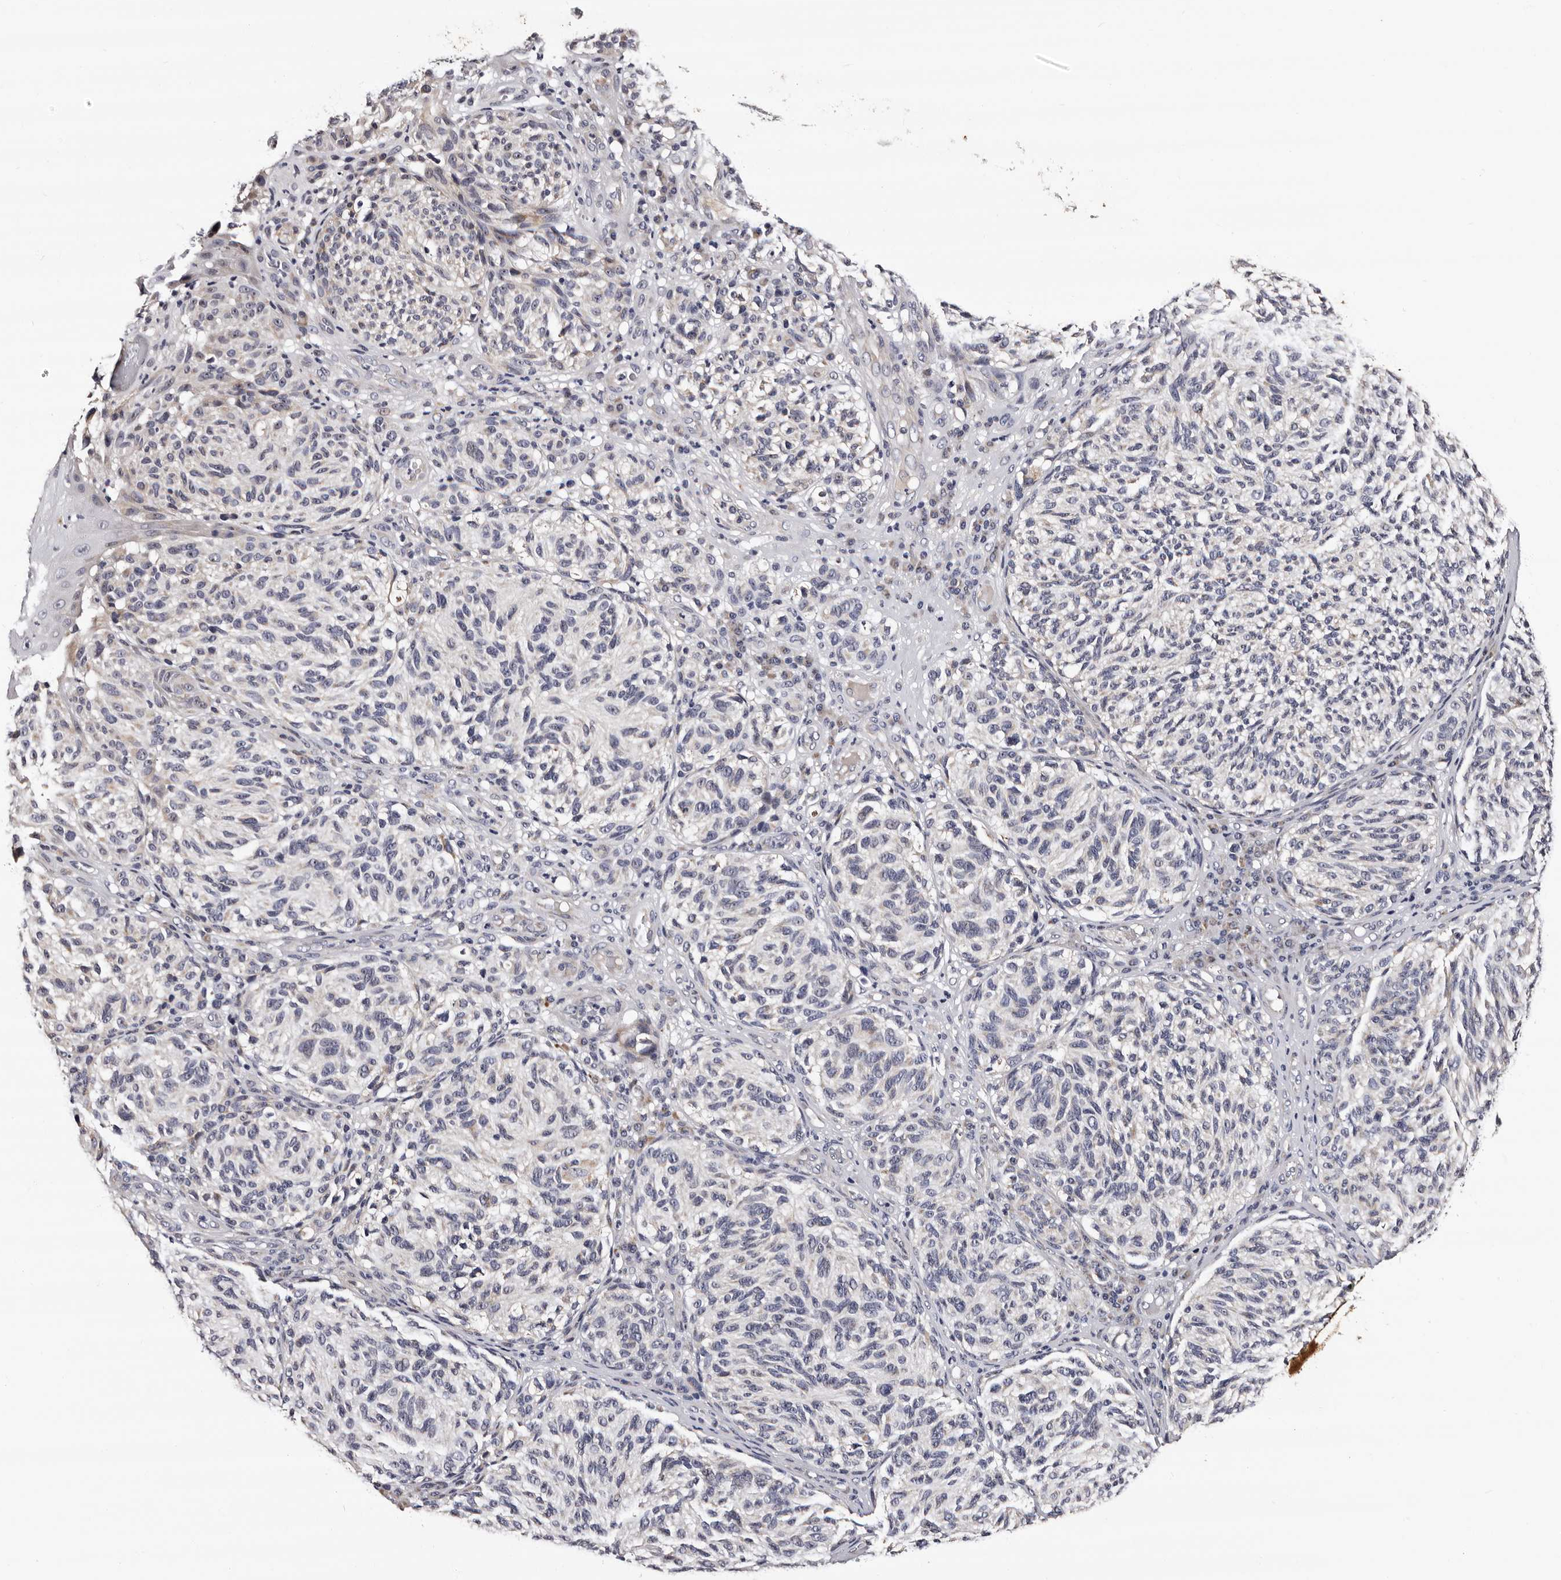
{"staining": {"intensity": "negative", "quantity": "none", "location": "none"}, "tissue": "melanoma", "cell_type": "Tumor cells", "image_type": "cancer", "snomed": [{"axis": "morphology", "description": "Malignant melanoma, NOS"}, {"axis": "topography", "description": "Skin"}], "caption": "DAB immunohistochemical staining of melanoma shows no significant staining in tumor cells.", "gene": "TAF4B", "patient": {"sex": "female", "age": 73}}